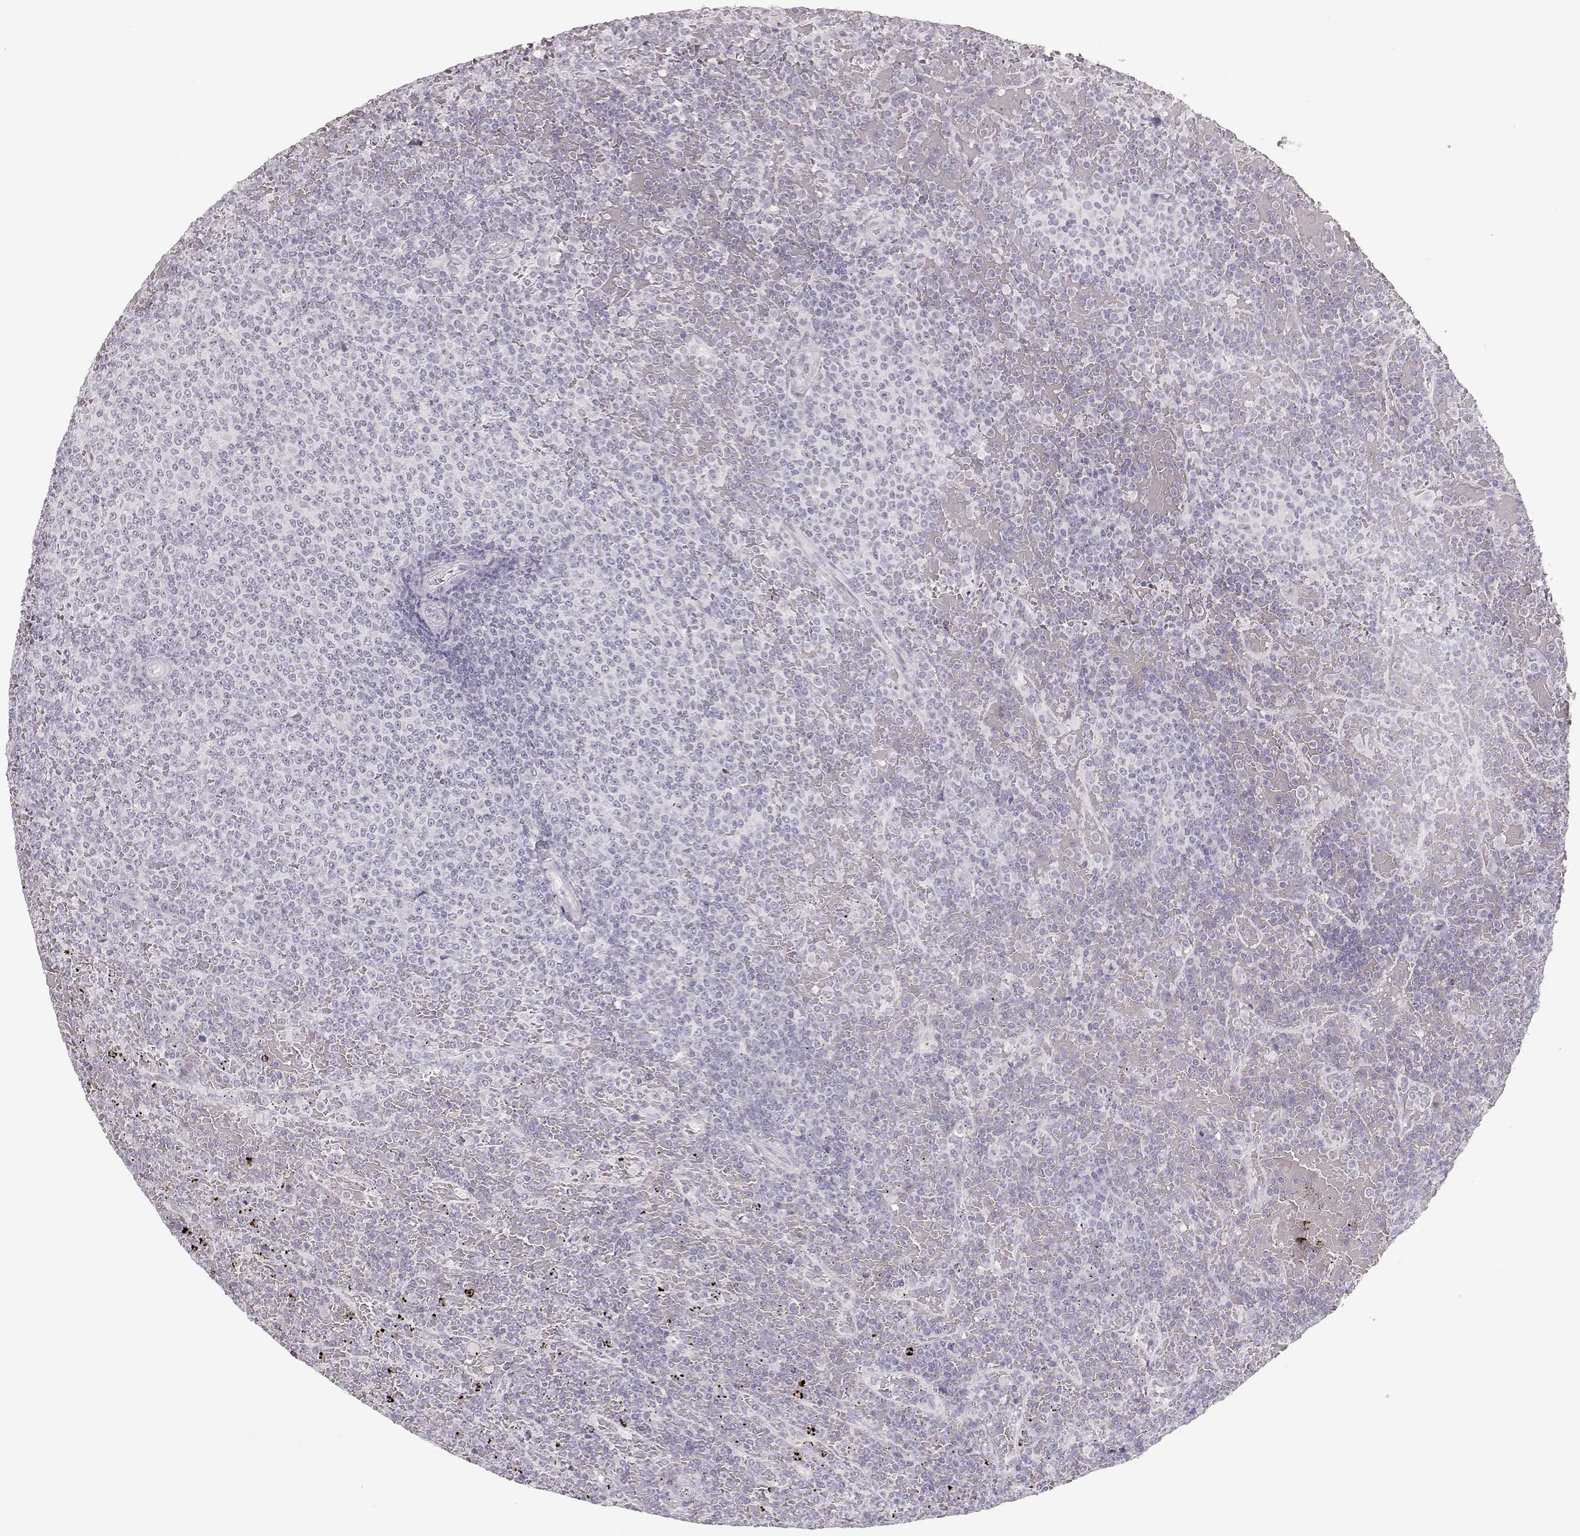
{"staining": {"intensity": "negative", "quantity": "none", "location": "none"}, "tissue": "lymphoma", "cell_type": "Tumor cells", "image_type": "cancer", "snomed": [{"axis": "morphology", "description": "Malignant lymphoma, non-Hodgkin's type, Low grade"}, {"axis": "topography", "description": "Spleen"}], "caption": "The image shows no significant staining in tumor cells of low-grade malignant lymphoma, non-Hodgkin's type.", "gene": "FAM205A", "patient": {"sex": "female", "age": 77}}